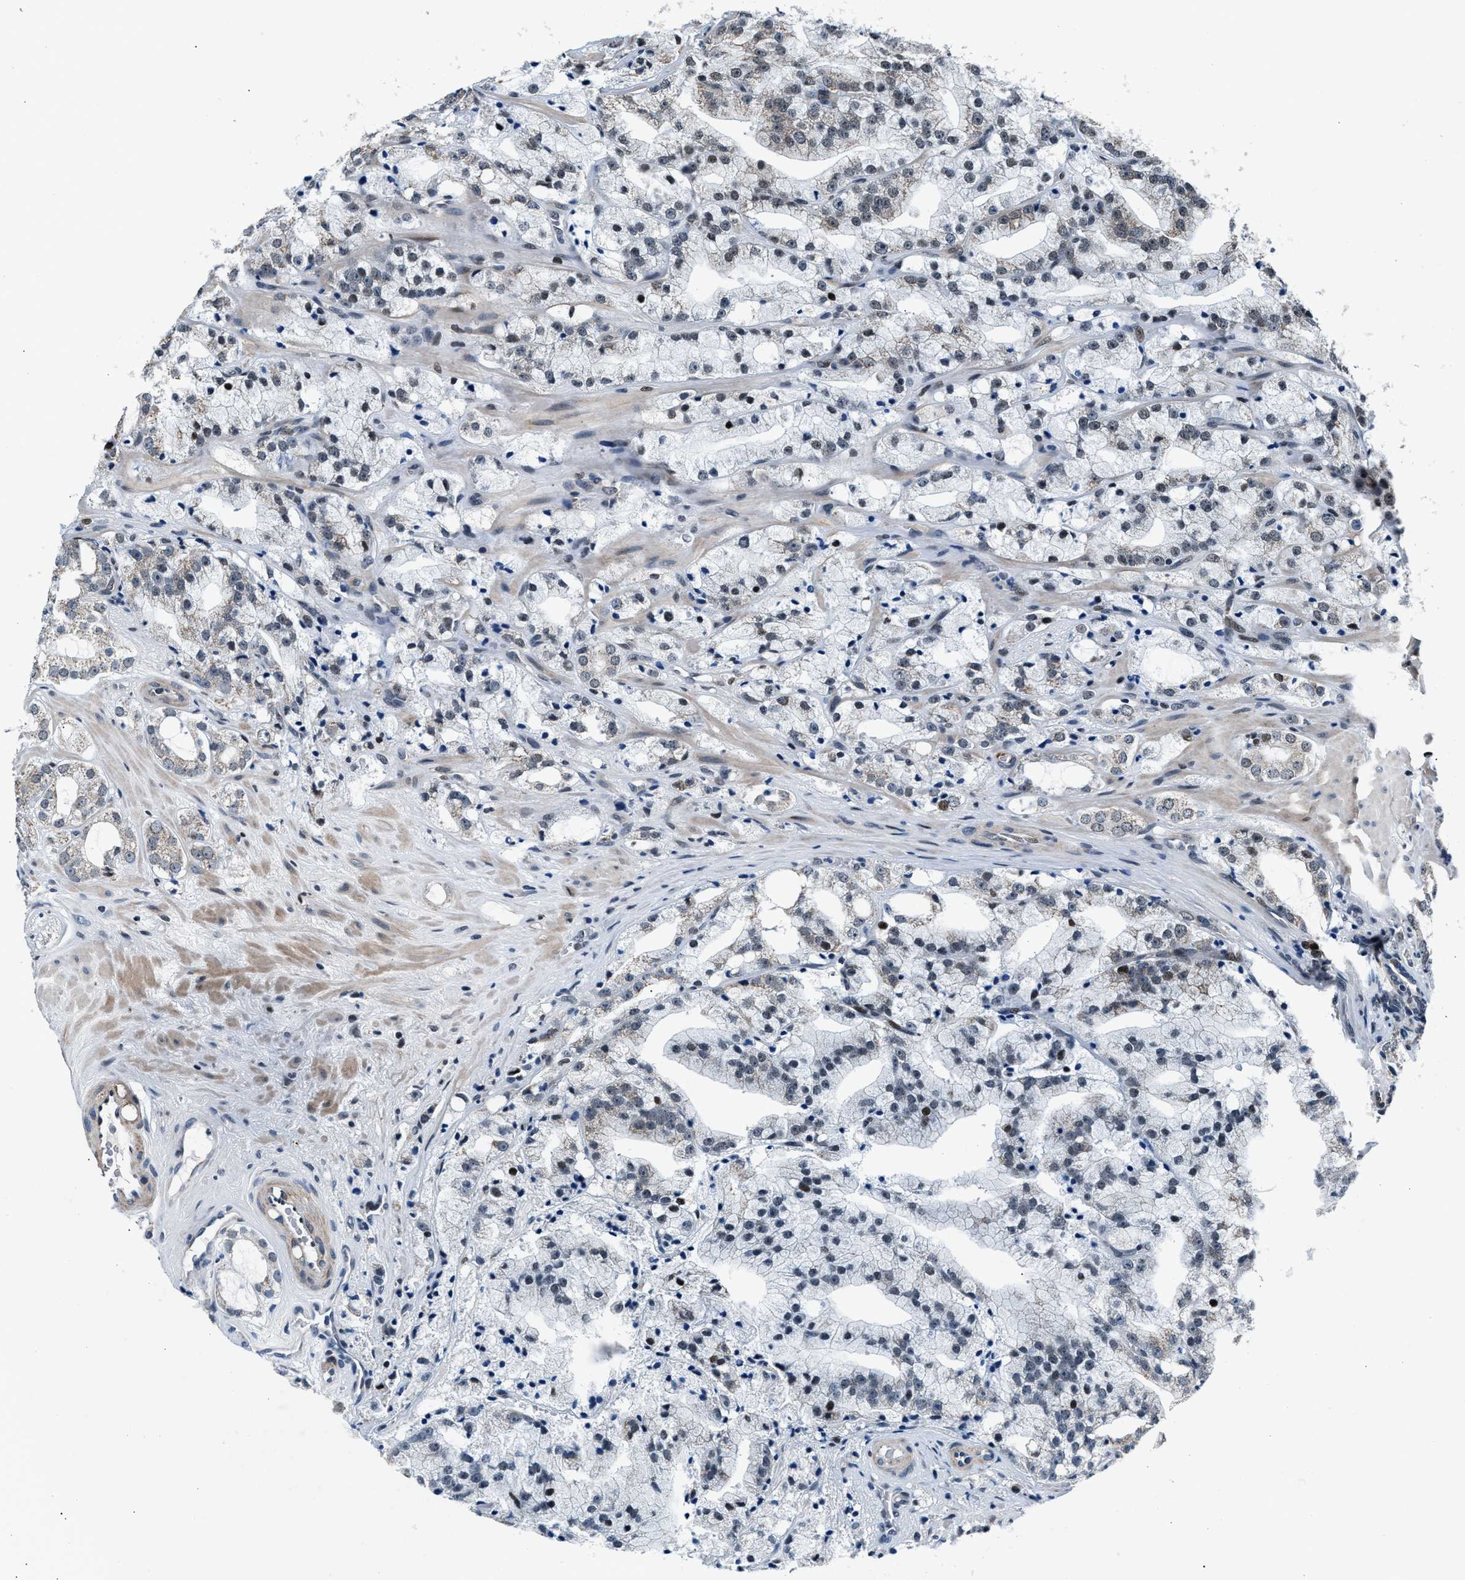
{"staining": {"intensity": "weak", "quantity": "<25%", "location": "cytoplasmic/membranous,nuclear"}, "tissue": "prostate cancer", "cell_type": "Tumor cells", "image_type": "cancer", "snomed": [{"axis": "morphology", "description": "Adenocarcinoma, High grade"}, {"axis": "topography", "description": "Prostate"}], "caption": "The histopathology image reveals no staining of tumor cells in prostate adenocarcinoma (high-grade).", "gene": "PRRC2B", "patient": {"sex": "male", "age": 64}}